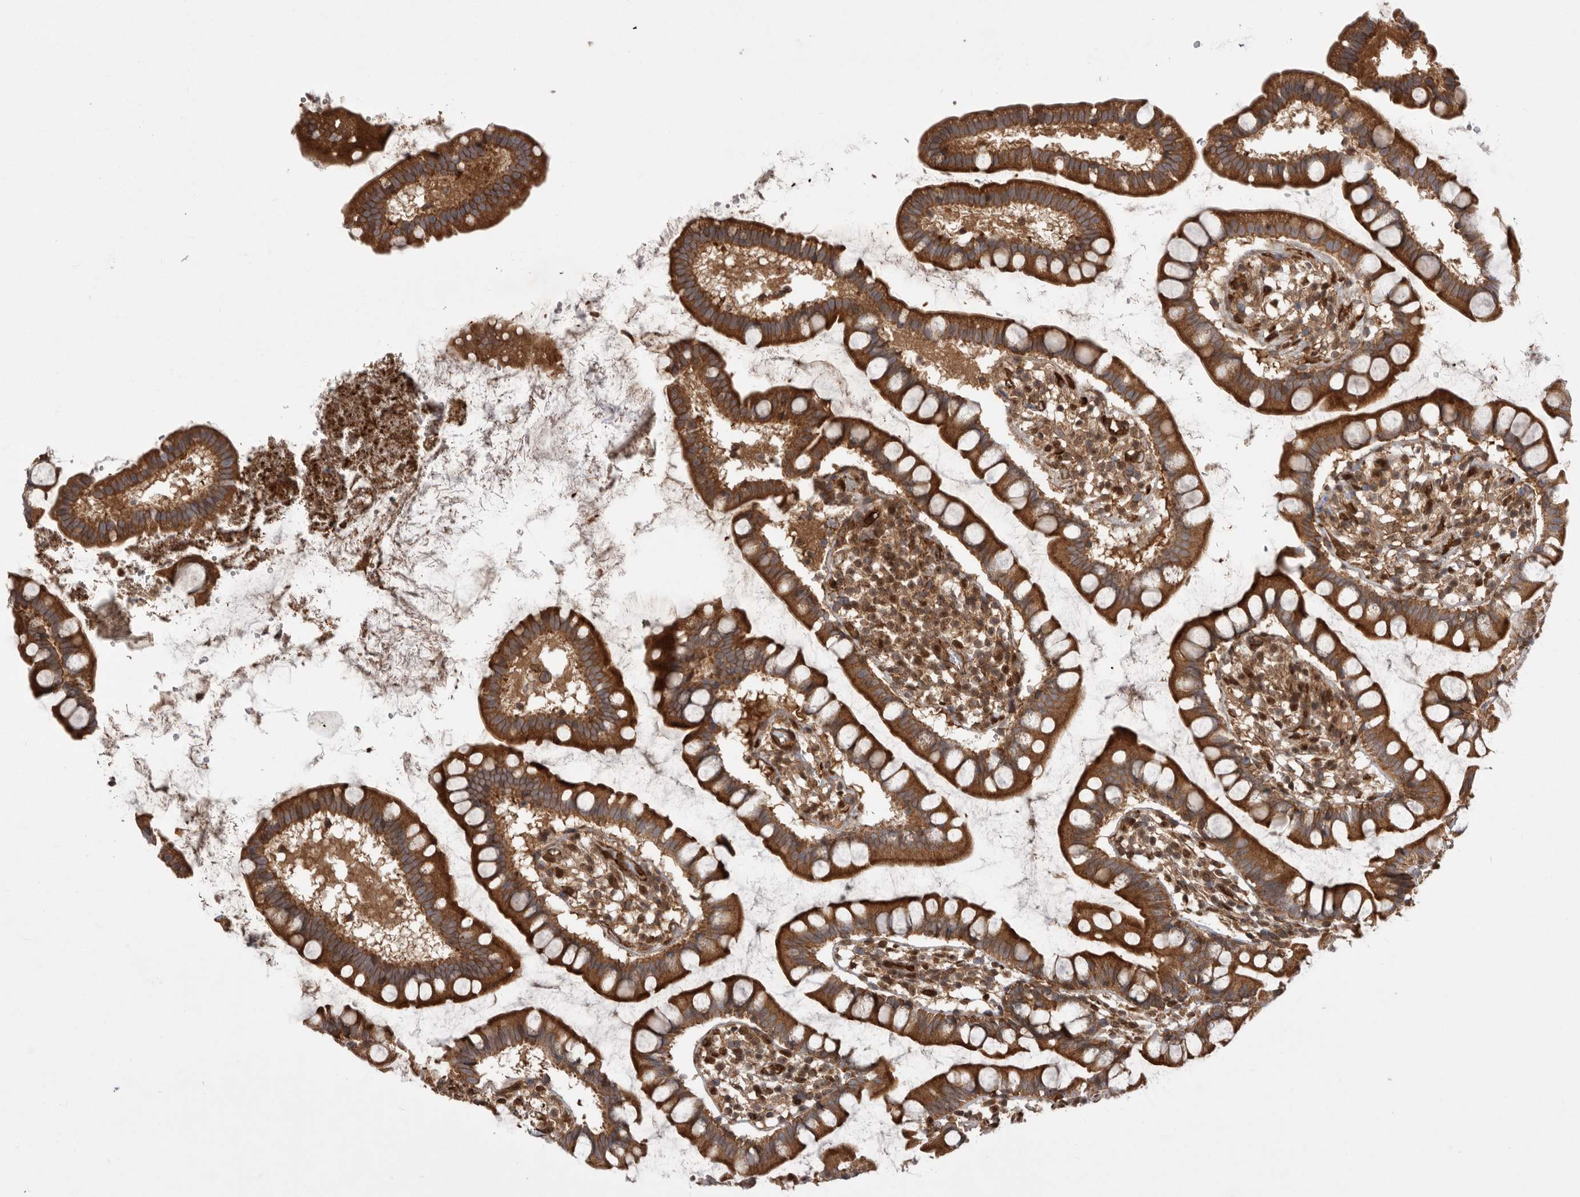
{"staining": {"intensity": "strong", "quantity": ">75%", "location": "cytoplasmic/membranous"}, "tissue": "small intestine", "cell_type": "Glandular cells", "image_type": "normal", "snomed": [{"axis": "morphology", "description": "Normal tissue, NOS"}, {"axis": "topography", "description": "Small intestine"}], "caption": "IHC photomicrograph of unremarkable small intestine: human small intestine stained using IHC shows high levels of strong protein expression localized specifically in the cytoplasmic/membranous of glandular cells, appearing as a cytoplasmic/membranous brown color.", "gene": "DHDDS", "patient": {"sex": "female", "age": 84}}